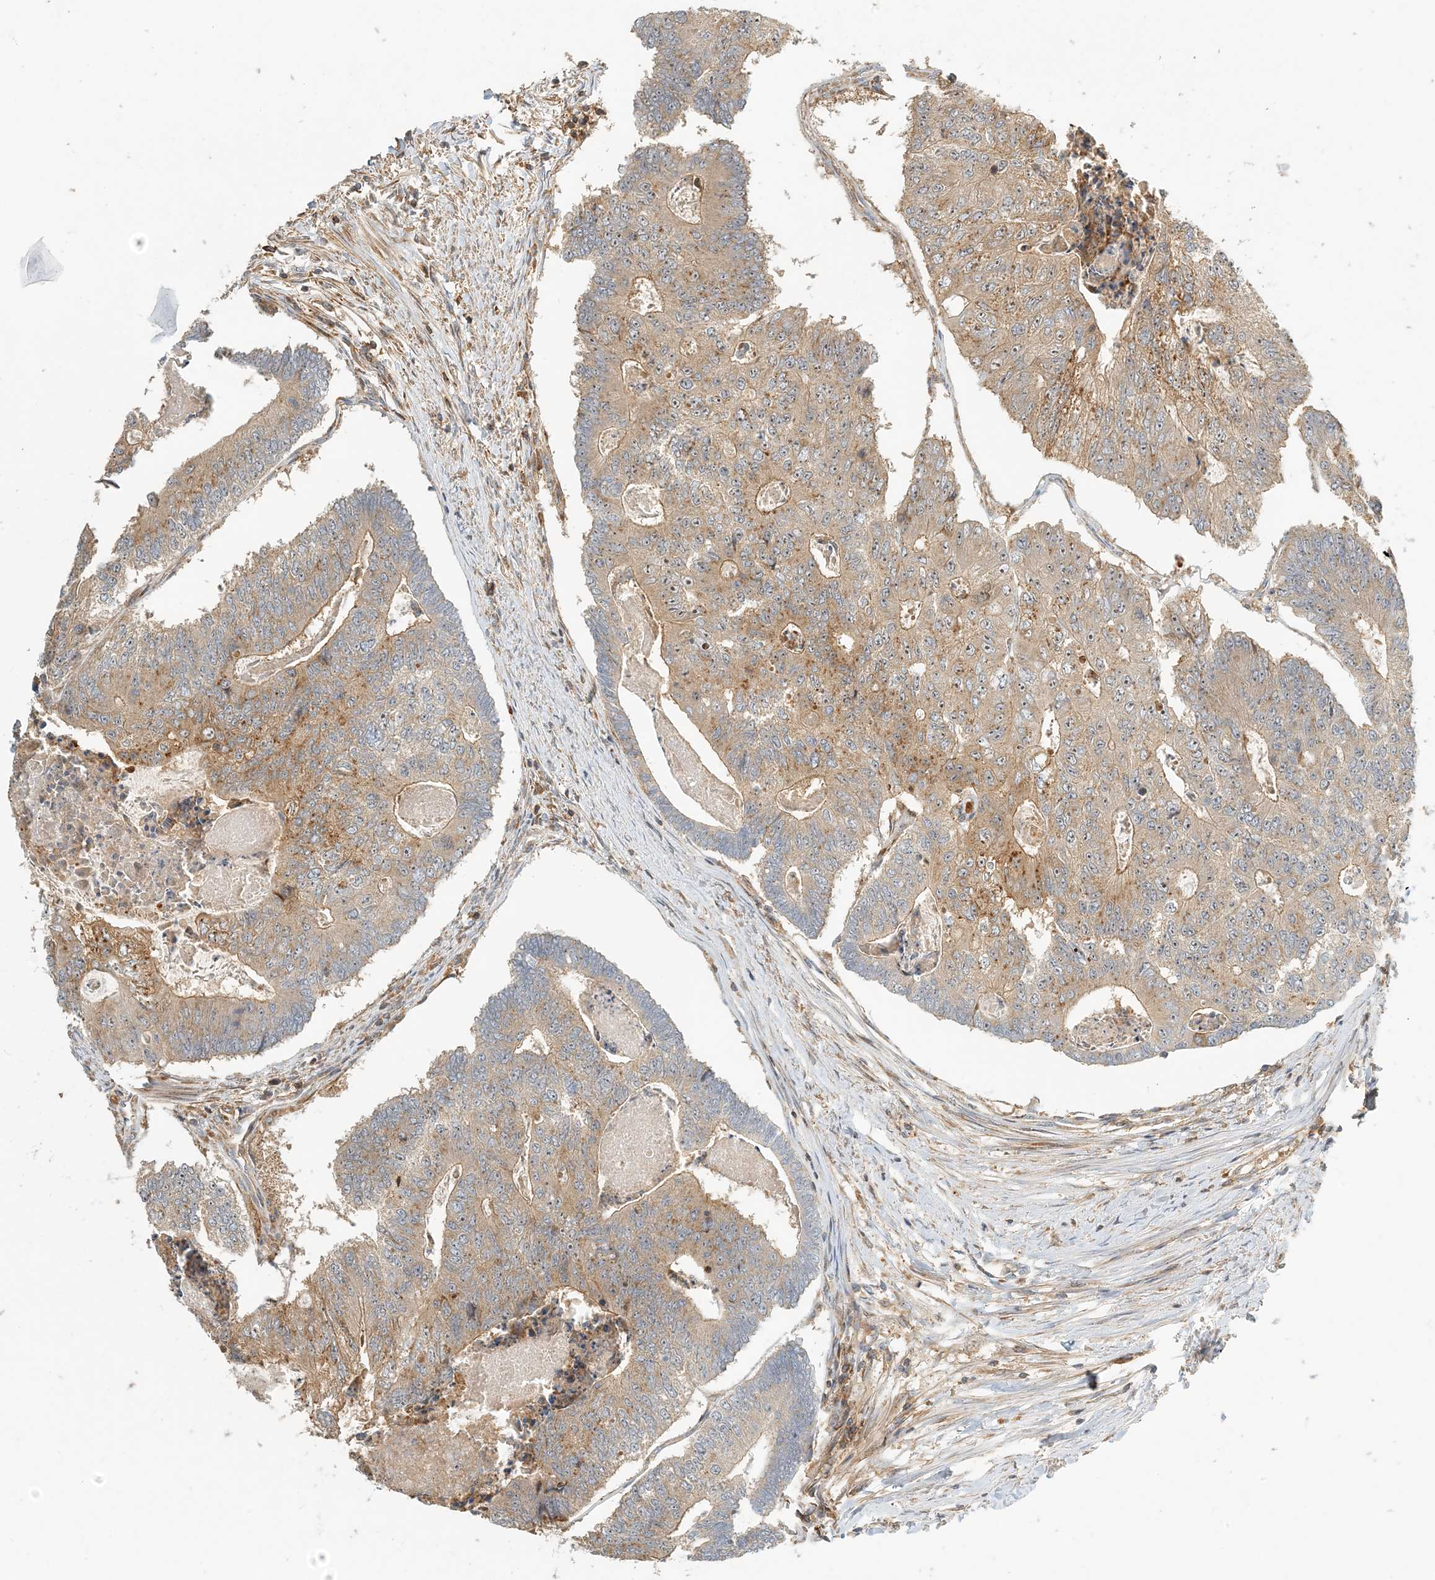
{"staining": {"intensity": "moderate", "quantity": ">75%", "location": "cytoplasmic/membranous"}, "tissue": "colorectal cancer", "cell_type": "Tumor cells", "image_type": "cancer", "snomed": [{"axis": "morphology", "description": "Adenocarcinoma, NOS"}, {"axis": "topography", "description": "Colon"}], "caption": "Immunohistochemistry image of colorectal cancer stained for a protein (brown), which demonstrates medium levels of moderate cytoplasmic/membranous staining in about >75% of tumor cells.", "gene": "COLEC11", "patient": {"sex": "female", "age": 67}}